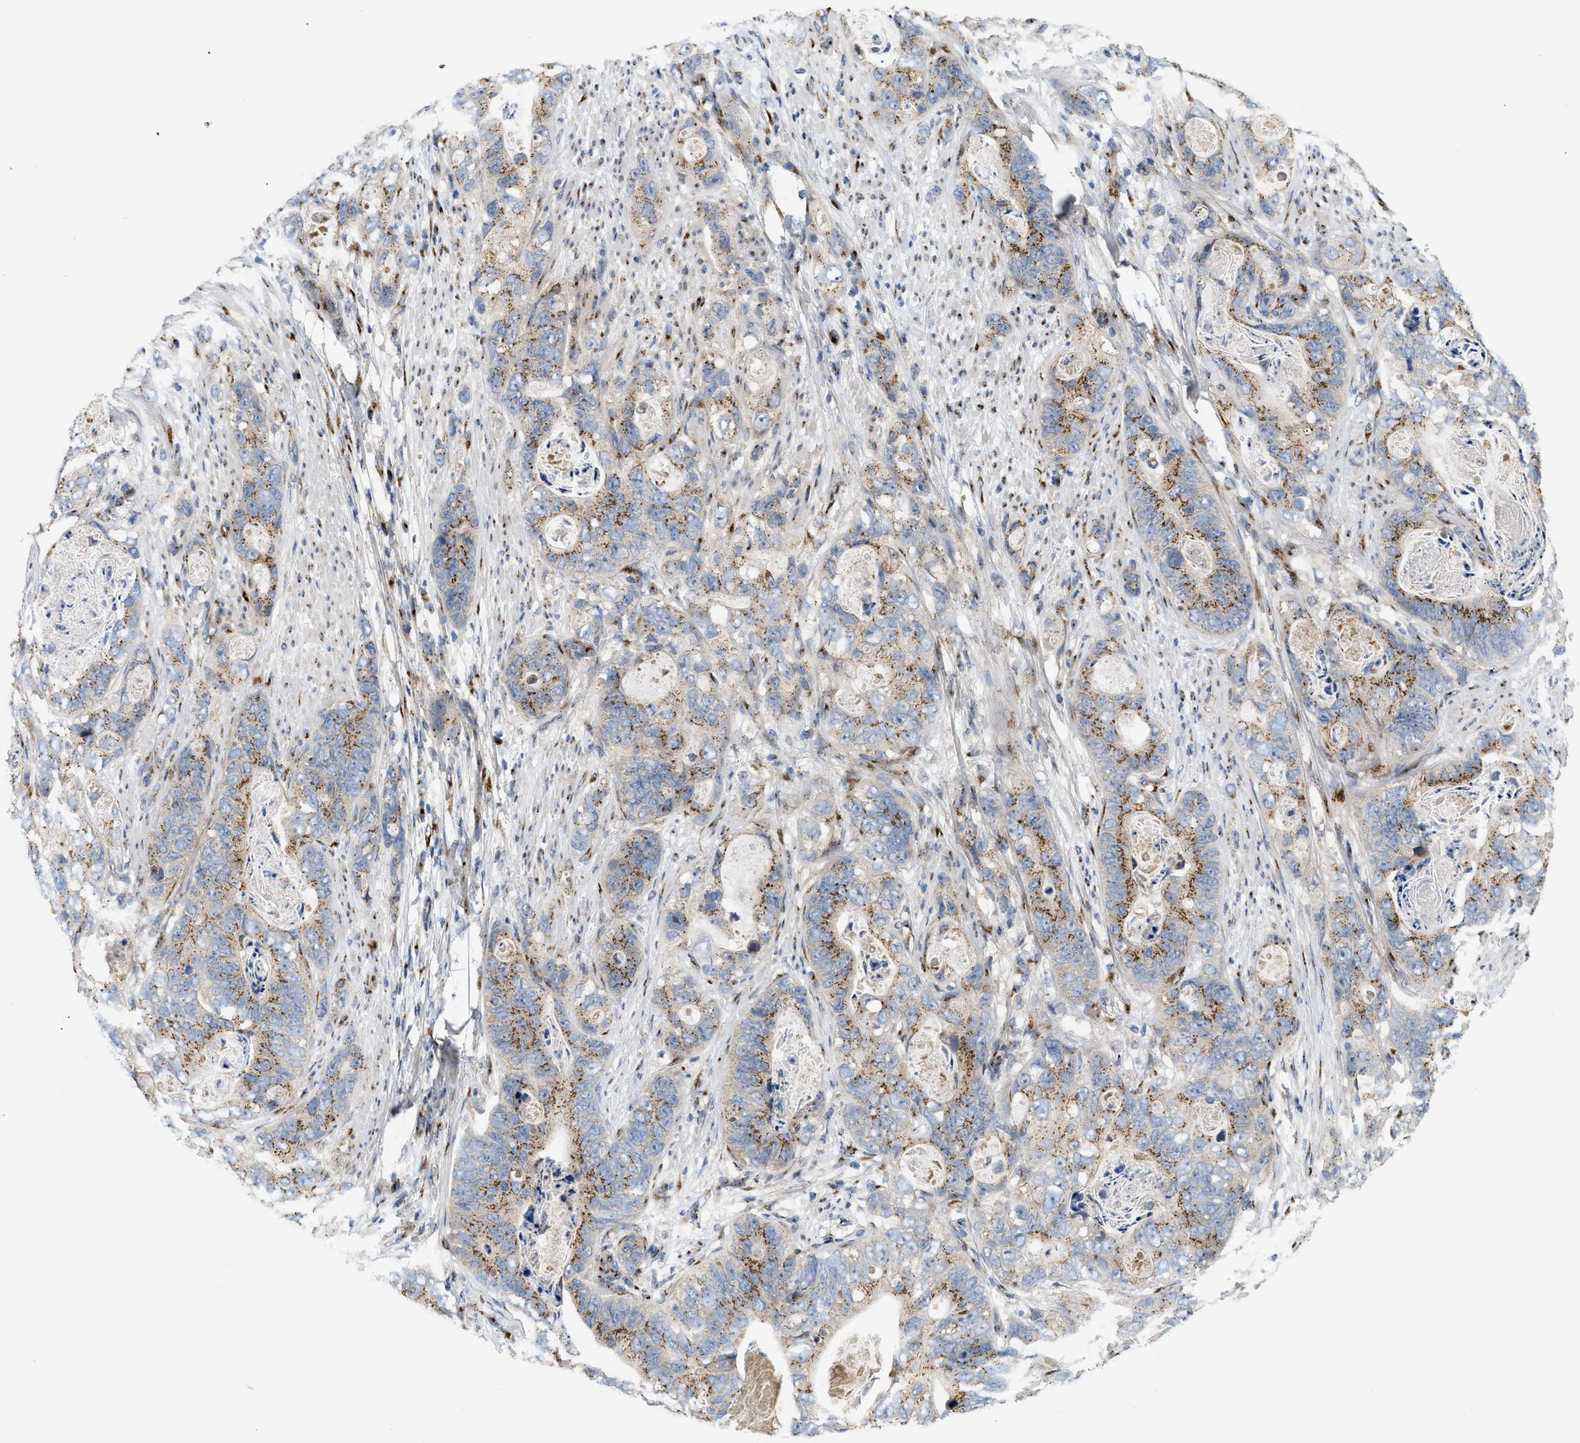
{"staining": {"intensity": "moderate", "quantity": "25%-75%", "location": "cytoplasmic/membranous"}, "tissue": "stomach cancer", "cell_type": "Tumor cells", "image_type": "cancer", "snomed": [{"axis": "morphology", "description": "Adenocarcinoma, NOS"}, {"axis": "topography", "description": "Stomach"}], "caption": "Stomach cancer (adenocarcinoma) stained for a protein displays moderate cytoplasmic/membranous positivity in tumor cells. (Stains: DAB in brown, nuclei in blue, Microscopy: brightfield microscopy at high magnification).", "gene": "ZNF70", "patient": {"sex": "female", "age": 89}}